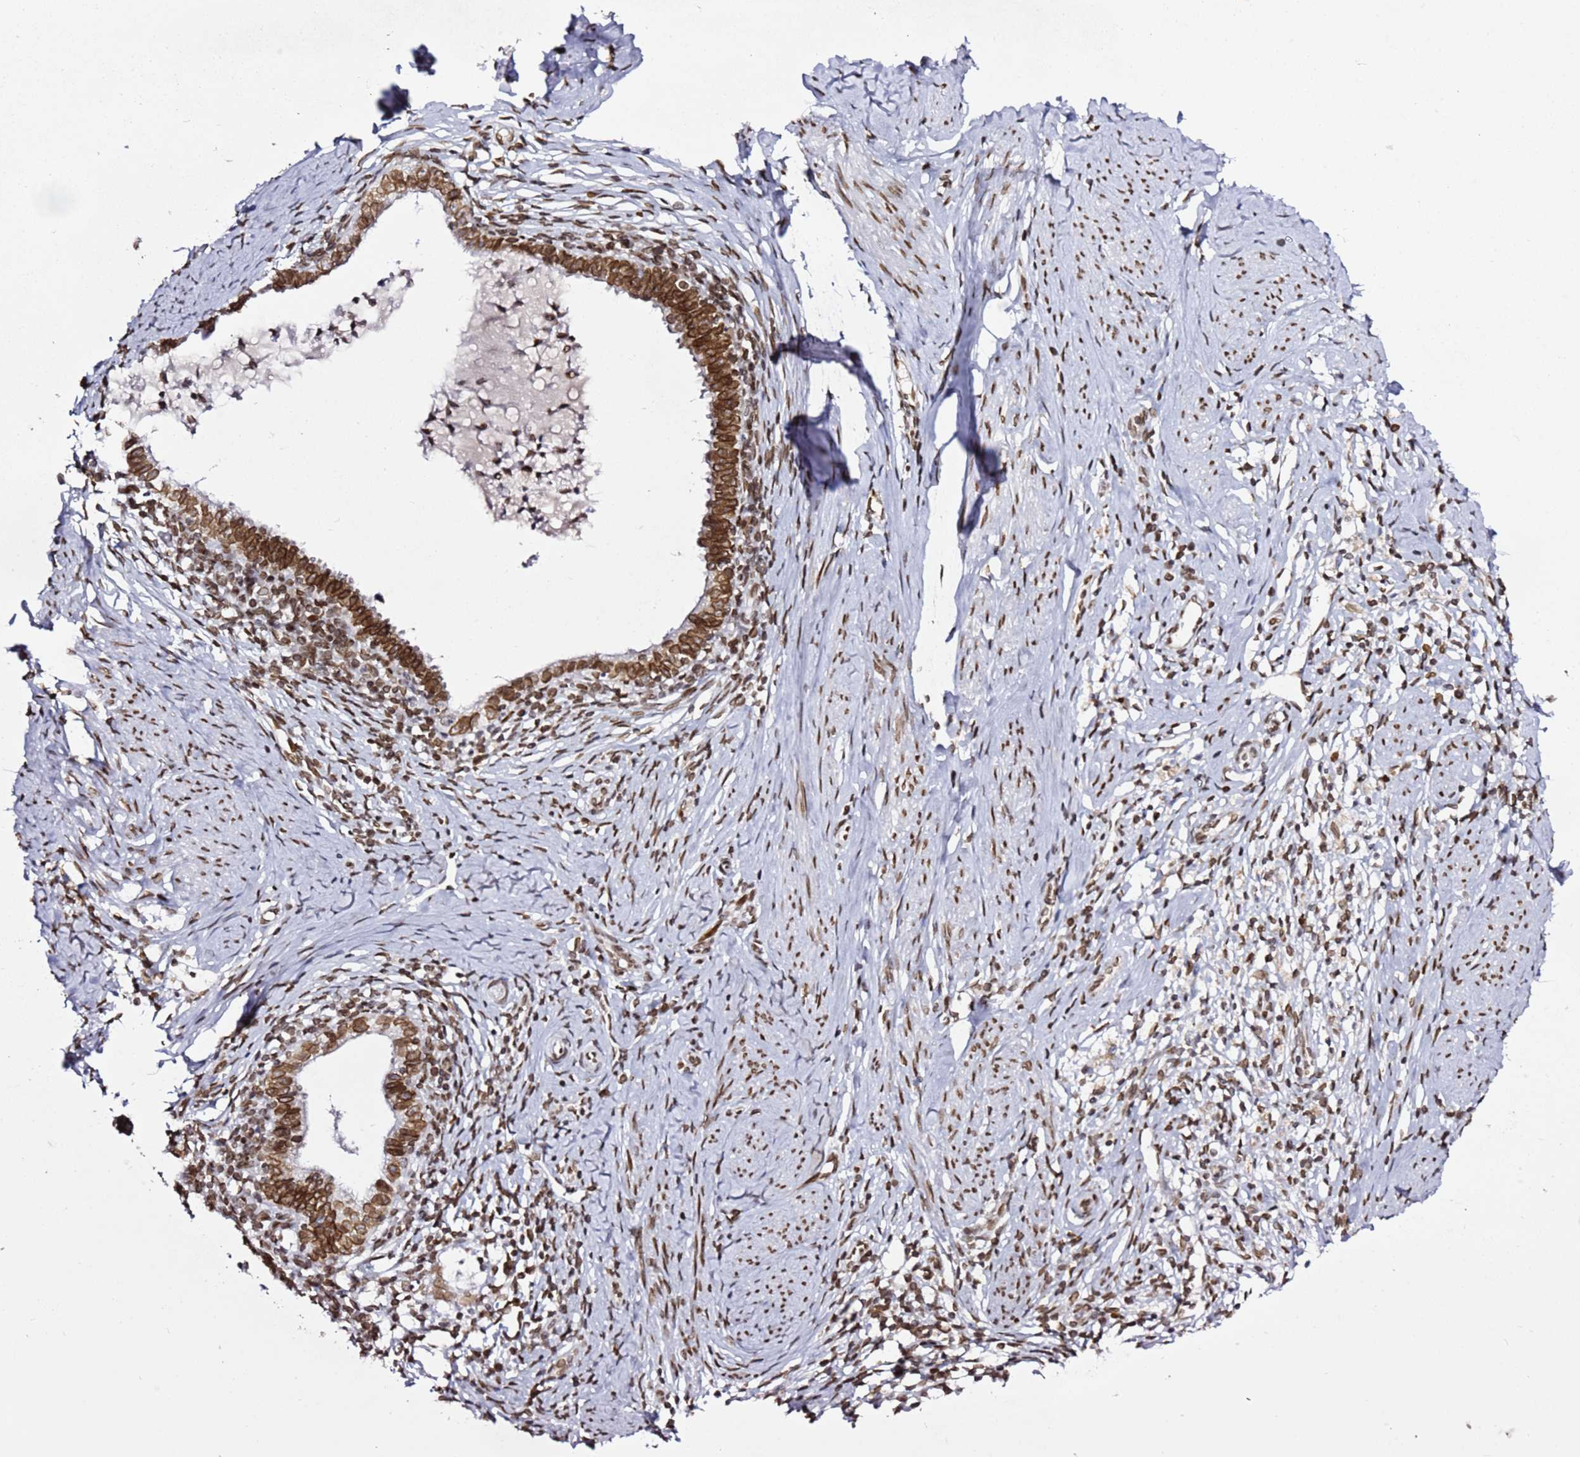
{"staining": {"intensity": "moderate", "quantity": ">75%", "location": "cytoplasmic/membranous,nuclear"}, "tissue": "cervical cancer", "cell_type": "Tumor cells", "image_type": "cancer", "snomed": [{"axis": "morphology", "description": "Adenocarcinoma, NOS"}, {"axis": "topography", "description": "Cervix"}], "caption": "Adenocarcinoma (cervical) stained for a protein exhibits moderate cytoplasmic/membranous and nuclear positivity in tumor cells.", "gene": "POU6F1", "patient": {"sex": "female", "age": 36}}